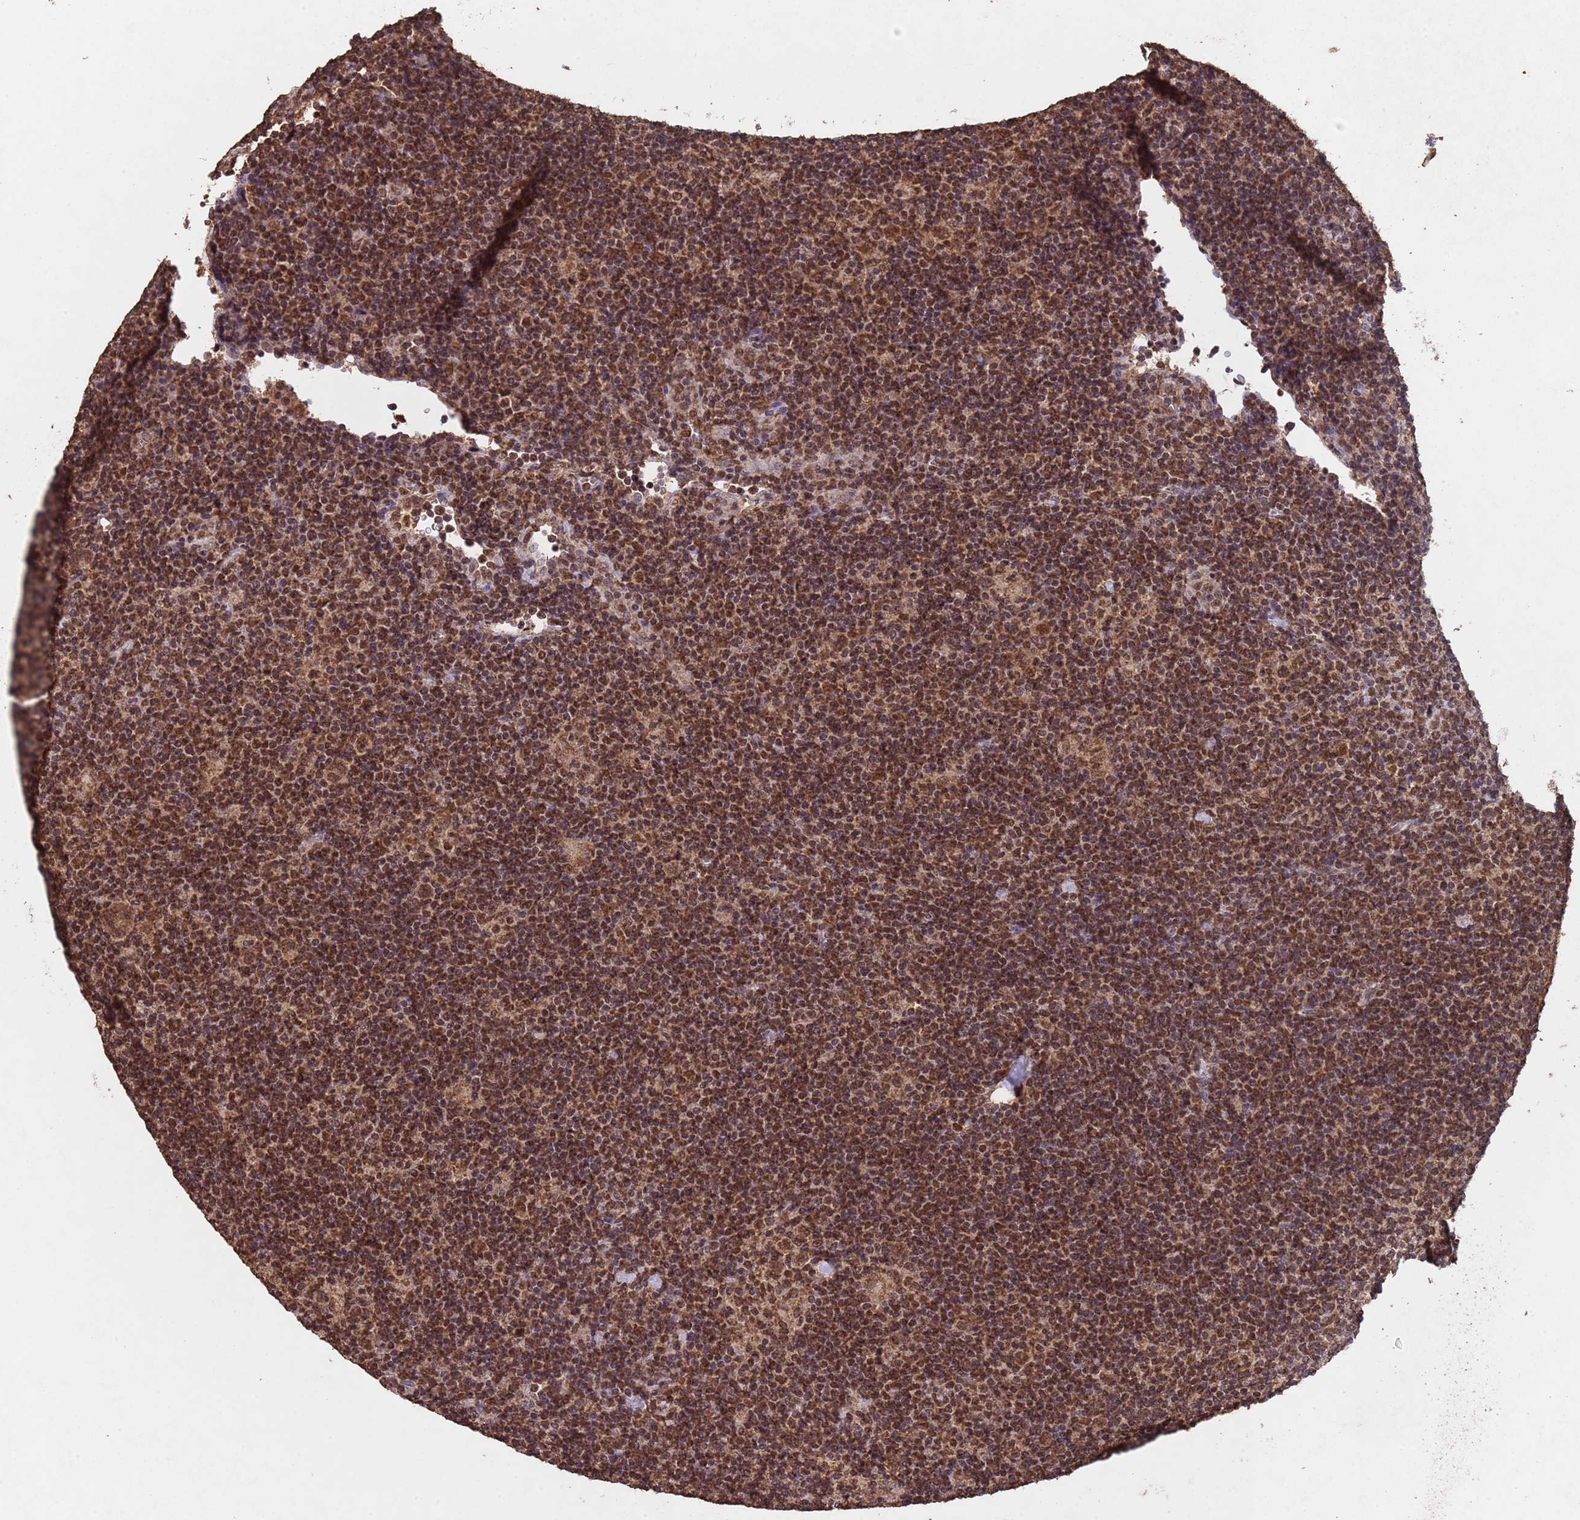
{"staining": {"intensity": "moderate", "quantity": ">75%", "location": "cytoplasmic/membranous,nuclear"}, "tissue": "lymphoma", "cell_type": "Tumor cells", "image_type": "cancer", "snomed": [{"axis": "morphology", "description": "Hodgkin's disease, NOS"}, {"axis": "topography", "description": "Lymph node"}], "caption": "IHC photomicrograph of human lymphoma stained for a protein (brown), which reveals medium levels of moderate cytoplasmic/membranous and nuclear expression in about >75% of tumor cells.", "gene": "HDAC10", "patient": {"sex": "female", "age": 57}}